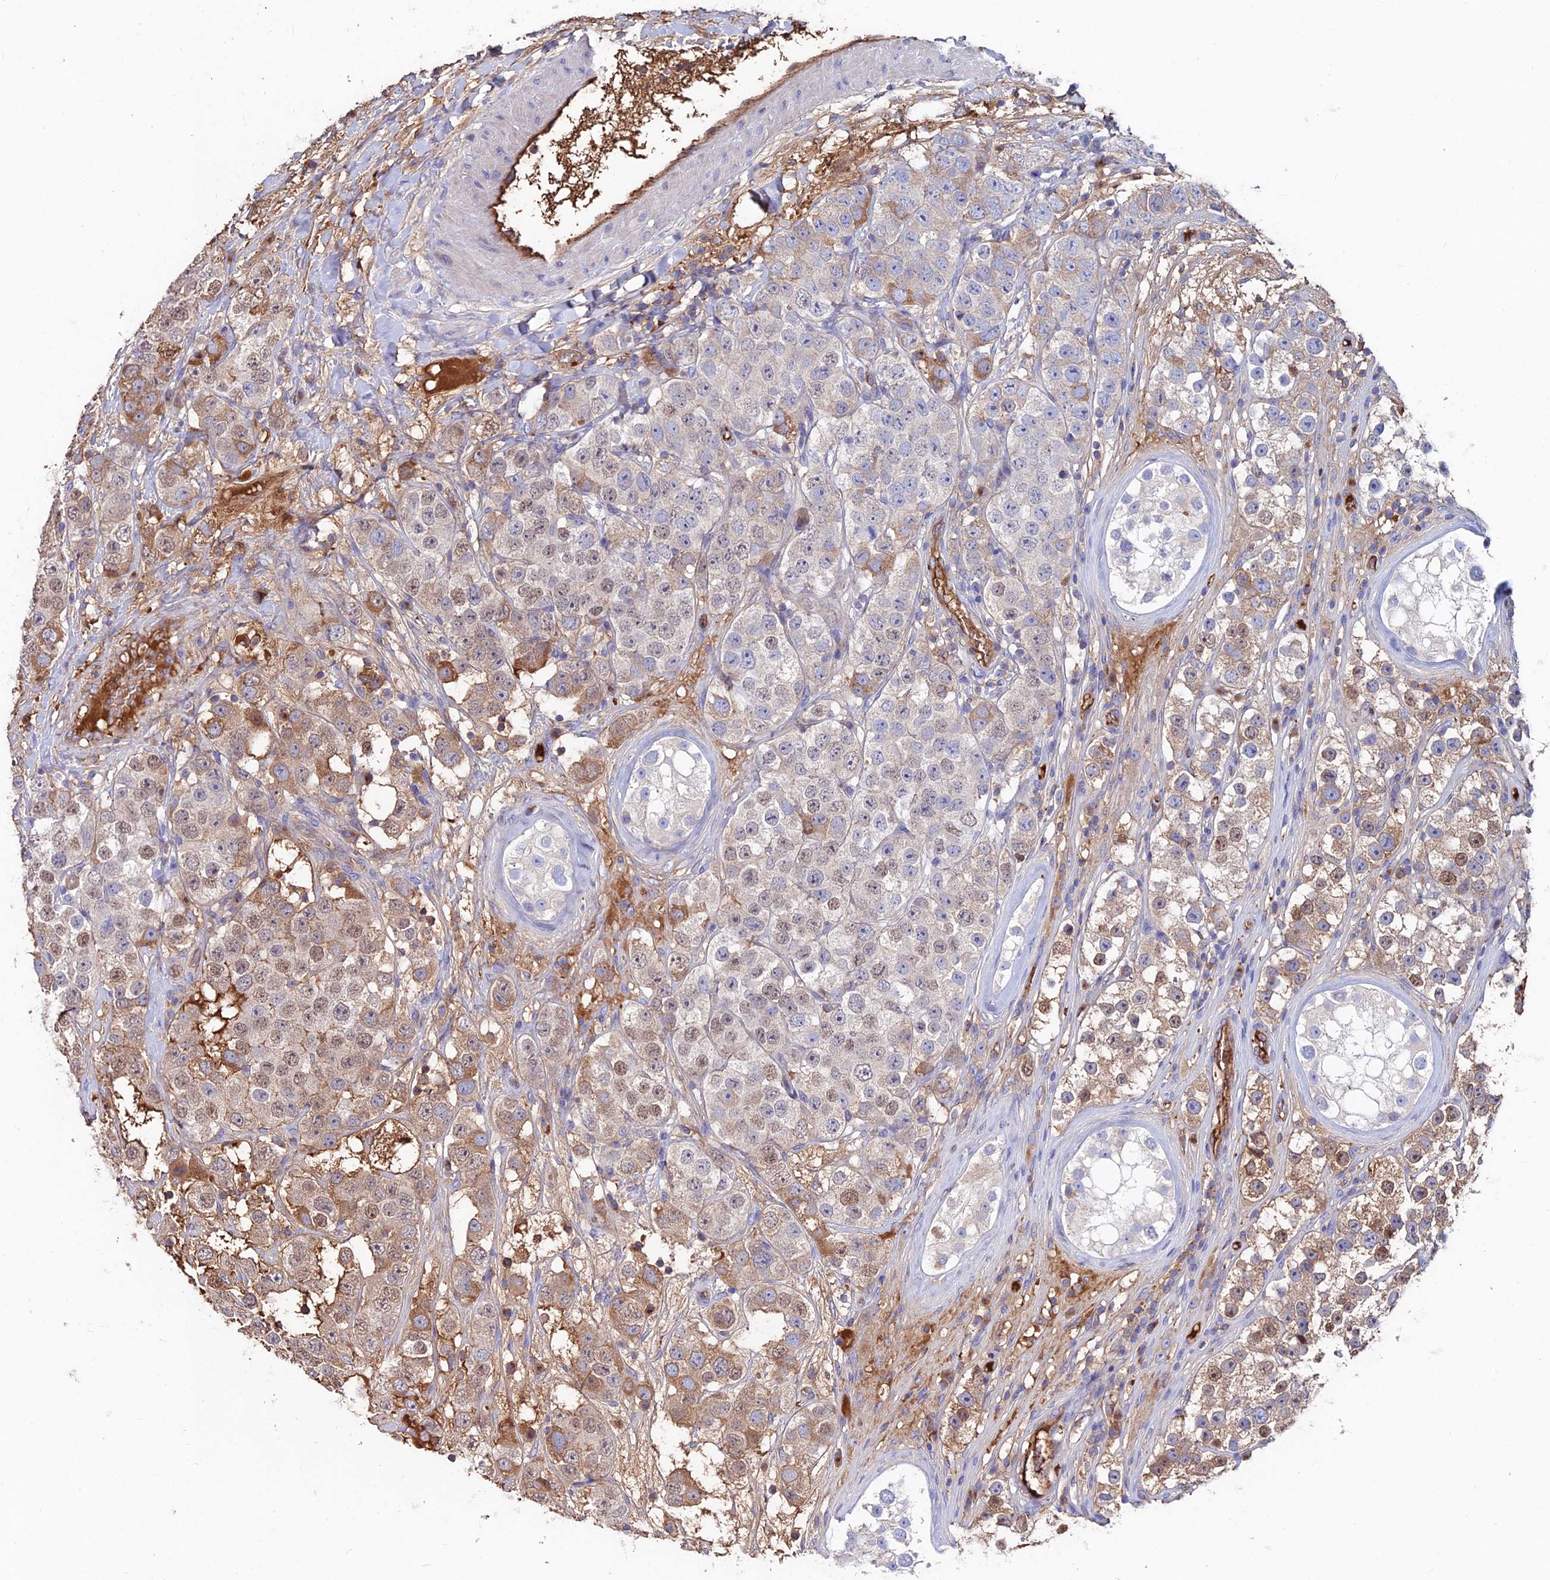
{"staining": {"intensity": "moderate", "quantity": "<25%", "location": "cytoplasmic/membranous,nuclear"}, "tissue": "testis cancer", "cell_type": "Tumor cells", "image_type": "cancer", "snomed": [{"axis": "morphology", "description": "Seminoma, NOS"}, {"axis": "topography", "description": "Testis"}], "caption": "The micrograph displays a brown stain indicating the presence of a protein in the cytoplasmic/membranous and nuclear of tumor cells in testis cancer.", "gene": "SLC25A16", "patient": {"sex": "male", "age": 28}}